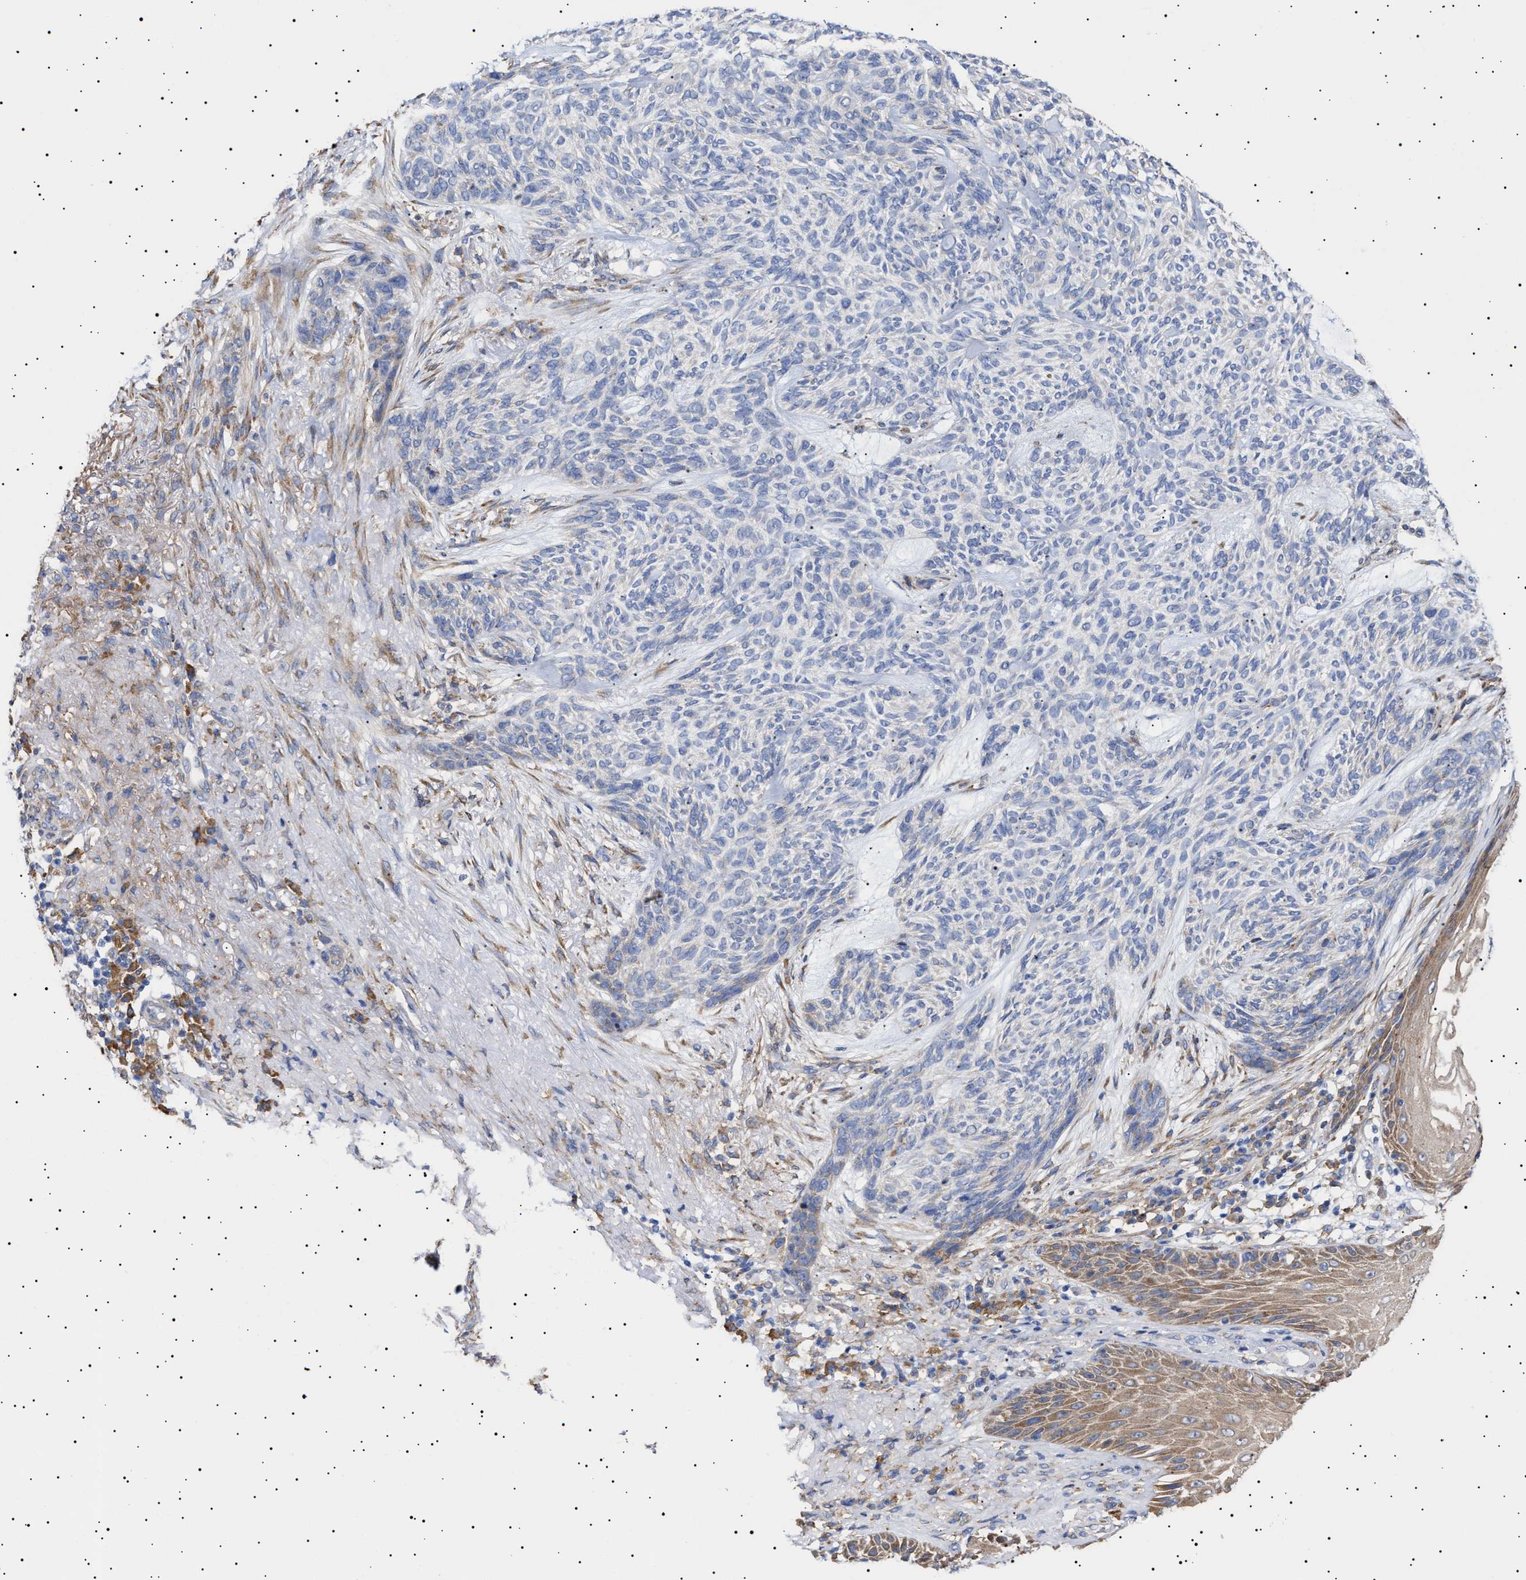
{"staining": {"intensity": "negative", "quantity": "none", "location": "none"}, "tissue": "skin cancer", "cell_type": "Tumor cells", "image_type": "cancer", "snomed": [{"axis": "morphology", "description": "Basal cell carcinoma"}, {"axis": "topography", "description": "Skin"}], "caption": "Tumor cells are negative for brown protein staining in skin basal cell carcinoma. (Stains: DAB (3,3'-diaminobenzidine) immunohistochemistry with hematoxylin counter stain, Microscopy: brightfield microscopy at high magnification).", "gene": "ERCC6L2", "patient": {"sex": "male", "age": 55}}